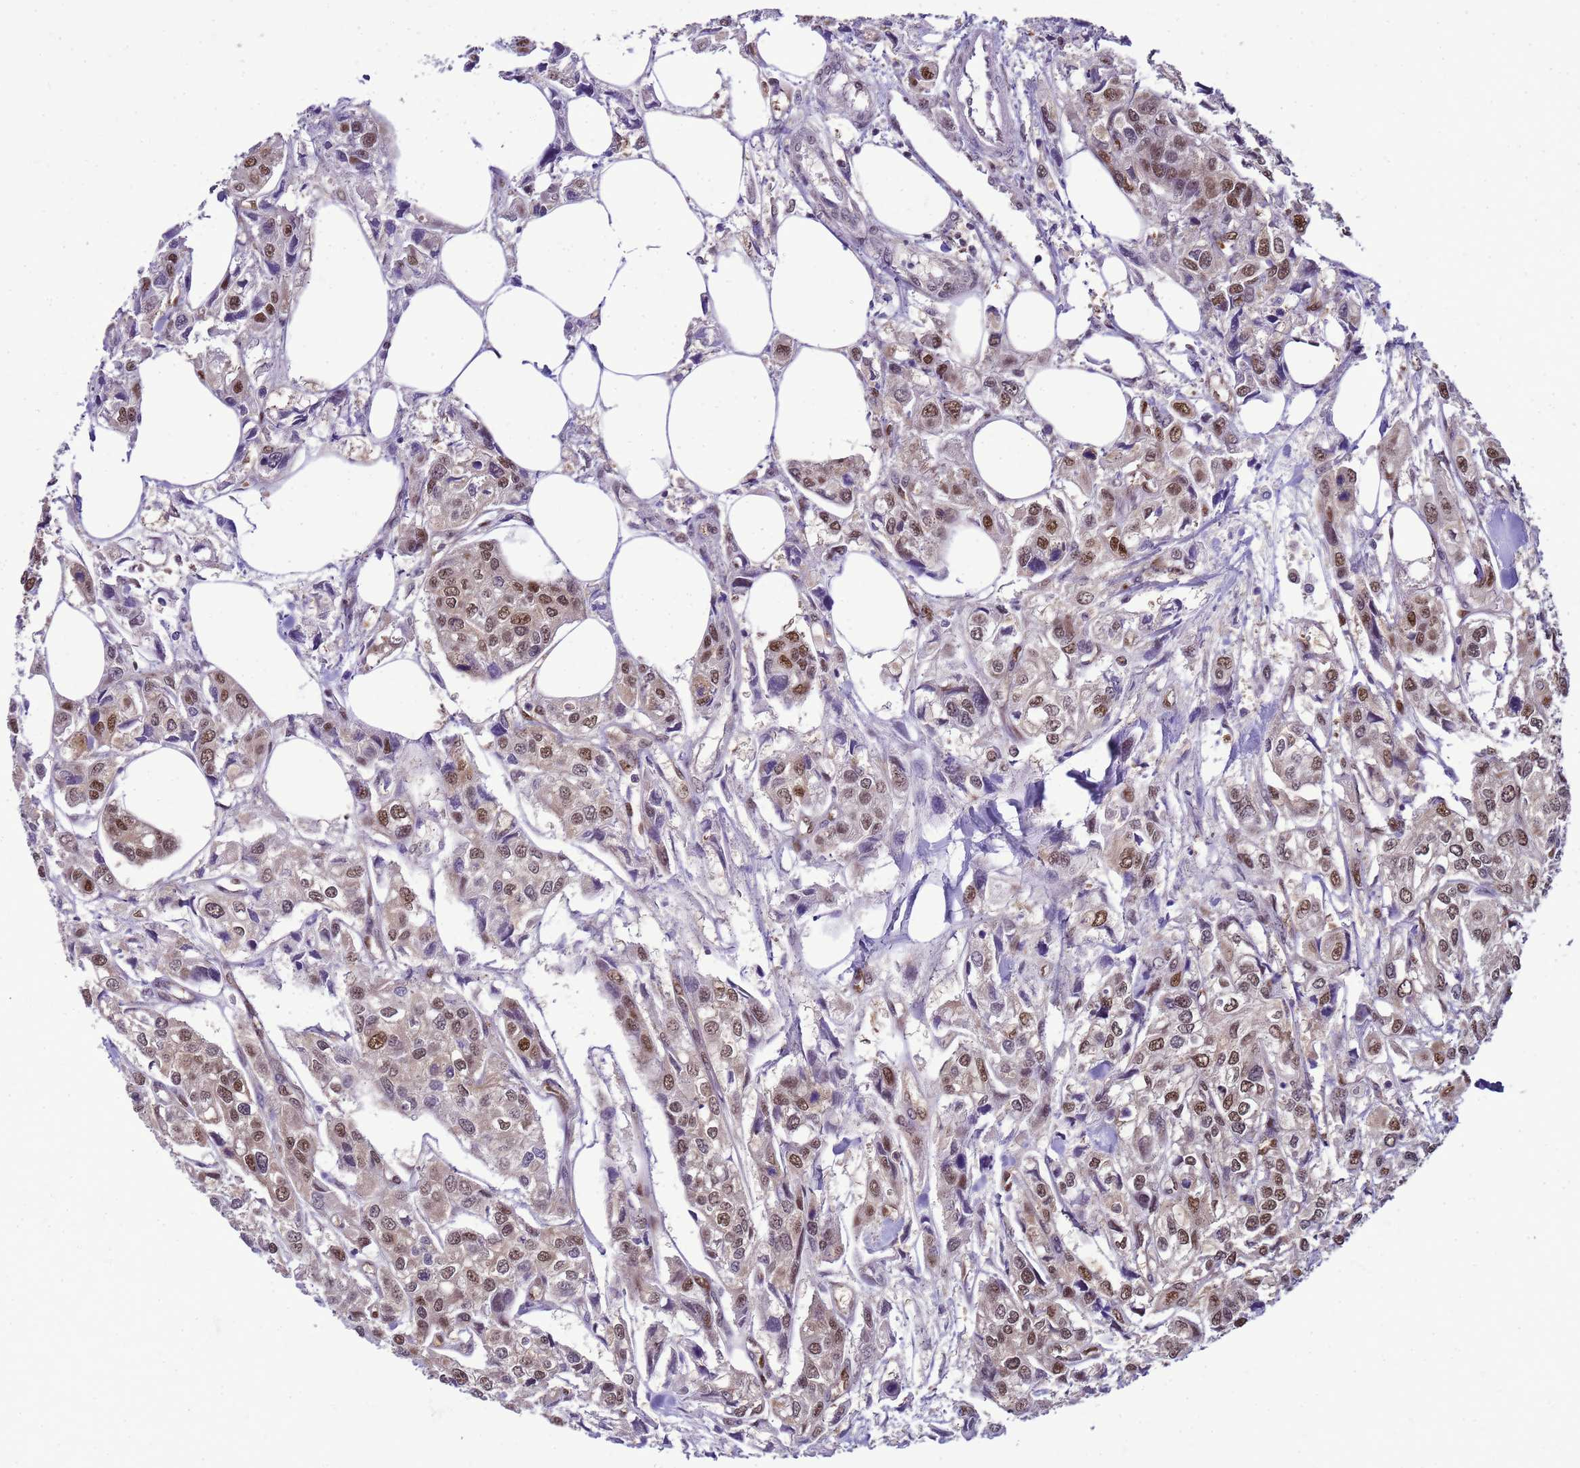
{"staining": {"intensity": "moderate", "quantity": ">75%", "location": "nuclear"}, "tissue": "urothelial cancer", "cell_type": "Tumor cells", "image_type": "cancer", "snomed": [{"axis": "morphology", "description": "Urothelial carcinoma, High grade"}, {"axis": "topography", "description": "Urinary bladder"}], "caption": "Moderate nuclear expression for a protein is appreciated in about >75% of tumor cells of urothelial cancer using immunohistochemistry.", "gene": "DDI2", "patient": {"sex": "male", "age": 67}}